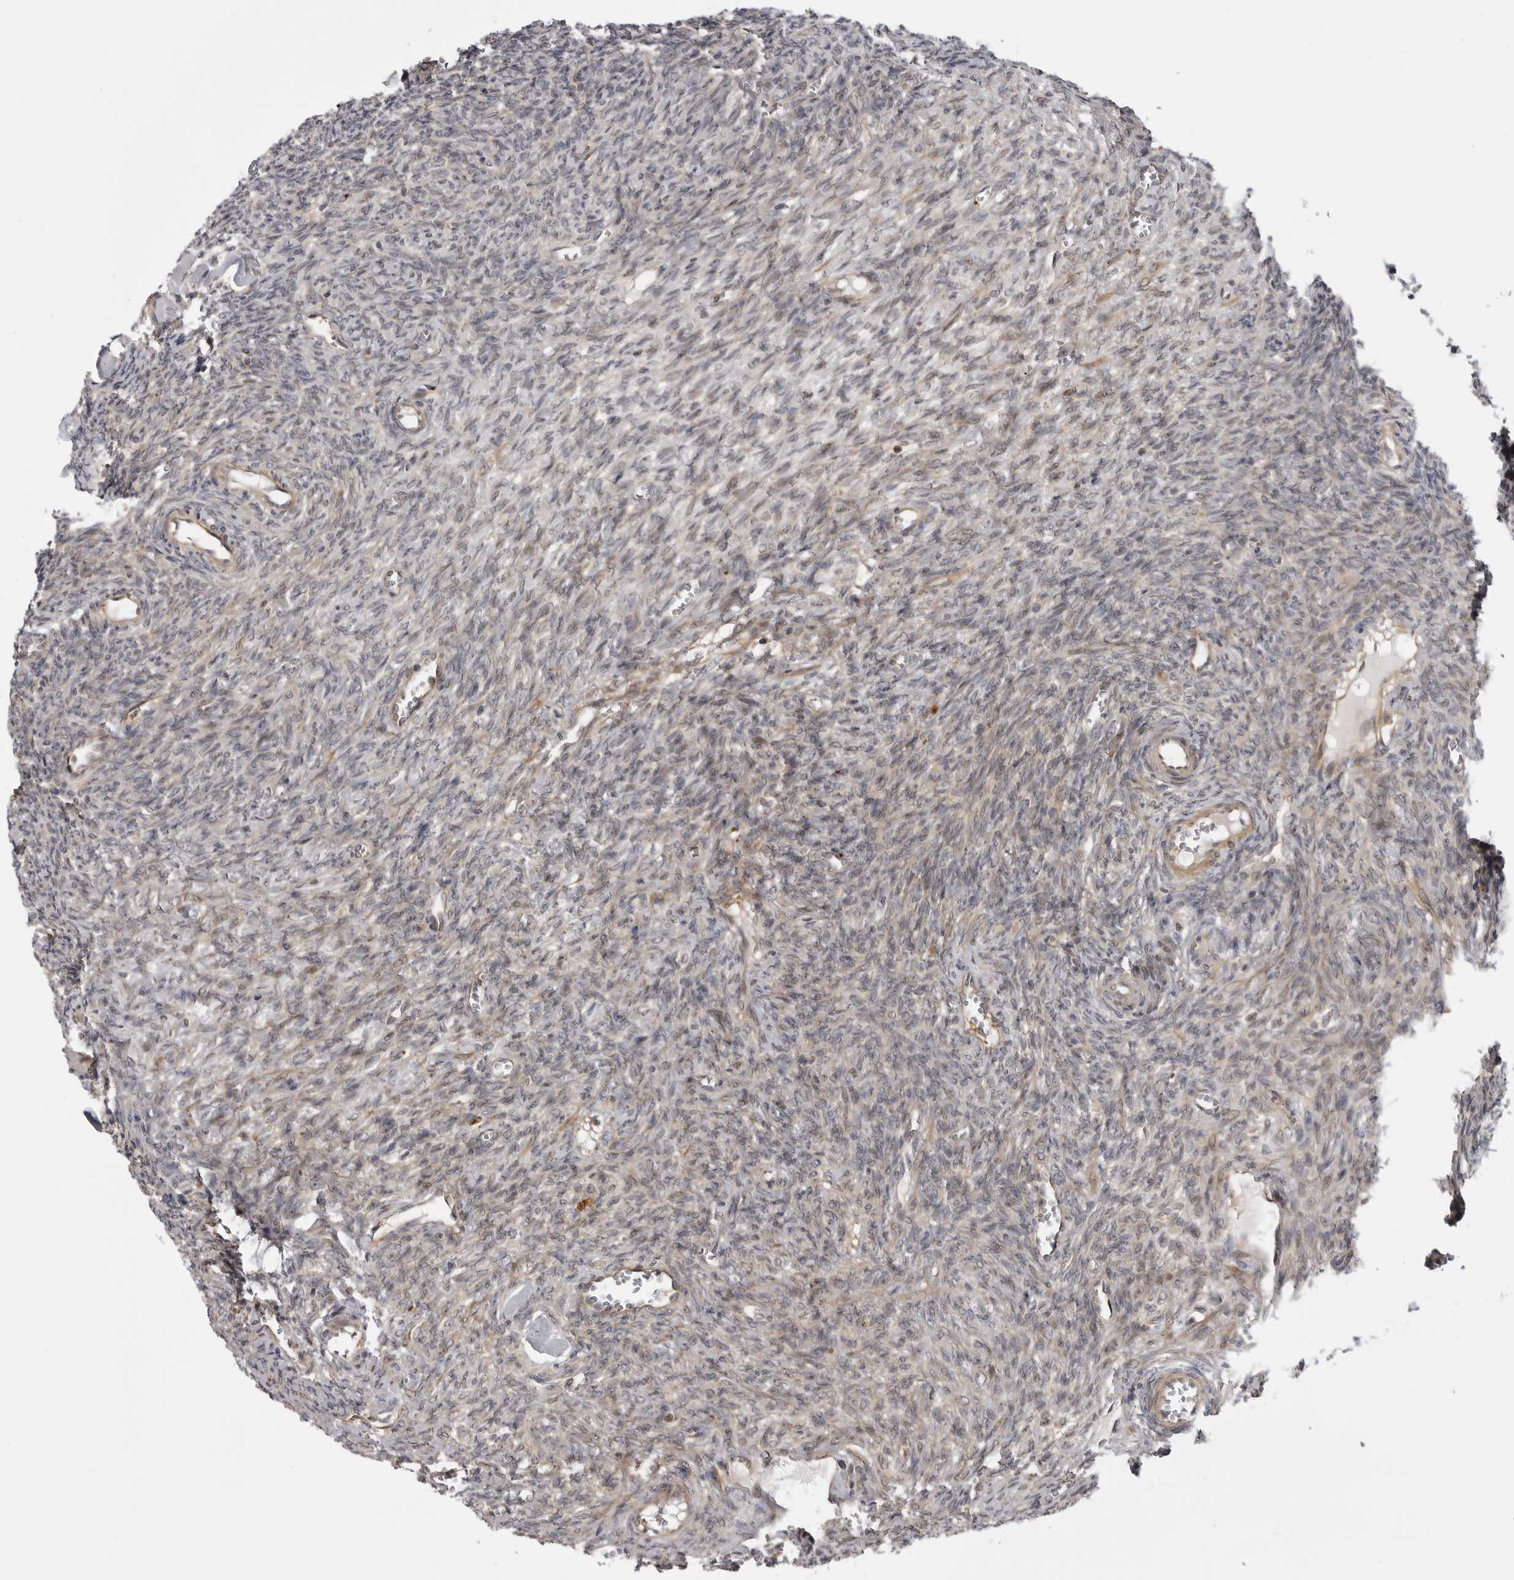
{"staining": {"intensity": "moderate", "quantity": "<25%", "location": "cytoplasmic/membranous"}, "tissue": "ovary", "cell_type": "Ovarian stroma cells", "image_type": "normal", "snomed": [{"axis": "morphology", "description": "Normal tissue, NOS"}, {"axis": "topography", "description": "Ovary"}], "caption": "A histopathology image of ovary stained for a protein reveals moderate cytoplasmic/membranous brown staining in ovarian stroma cells. (DAB (3,3'-diaminobenzidine) IHC, brown staining for protein, blue staining for nuclei).", "gene": "LRRC45", "patient": {"sex": "female", "age": 27}}